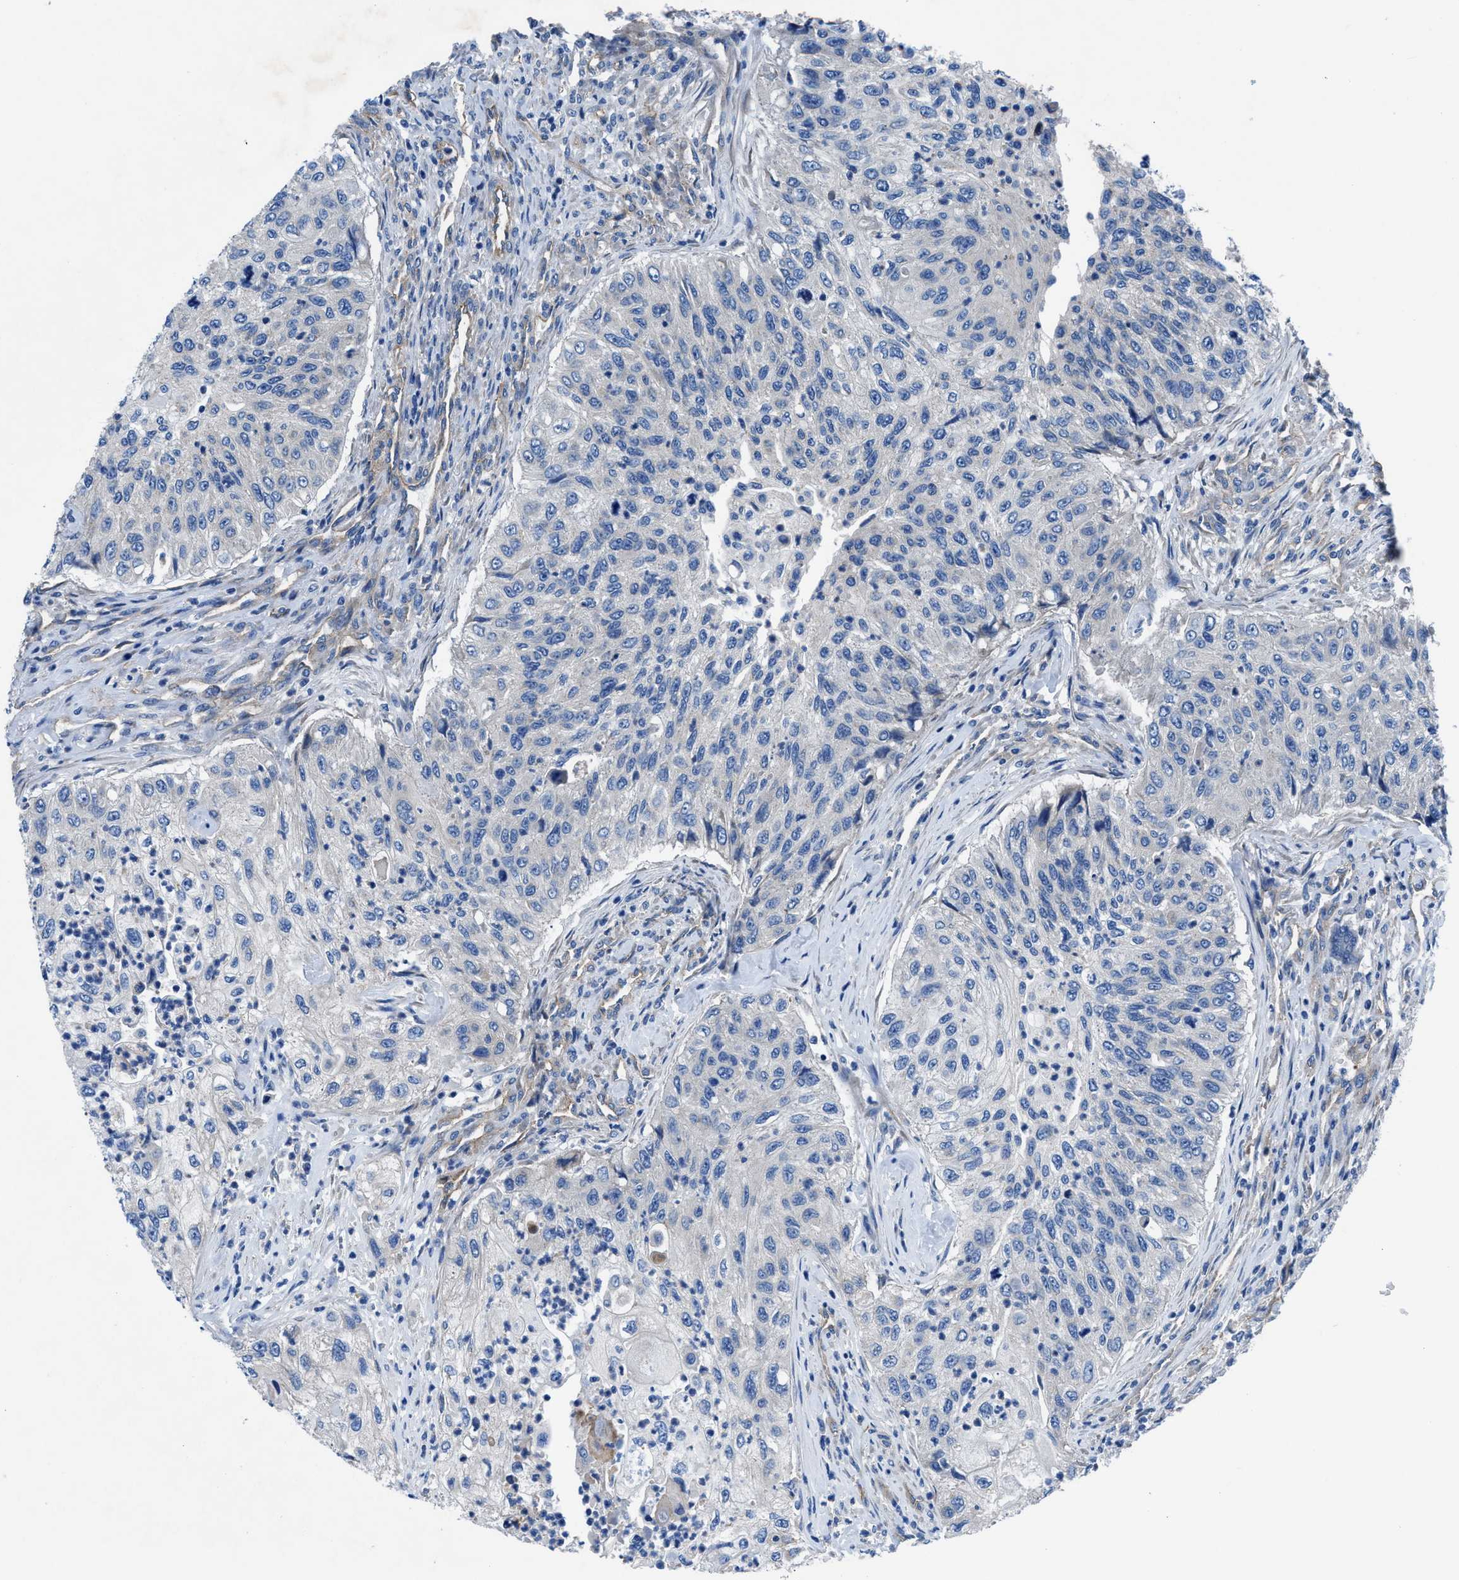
{"staining": {"intensity": "negative", "quantity": "none", "location": "none"}, "tissue": "urothelial cancer", "cell_type": "Tumor cells", "image_type": "cancer", "snomed": [{"axis": "morphology", "description": "Urothelial carcinoma, High grade"}, {"axis": "topography", "description": "Urinary bladder"}], "caption": "Immunohistochemistry (IHC) micrograph of human urothelial cancer stained for a protein (brown), which displays no positivity in tumor cells.", "gene": "TRIP4", "patient": {"sex": "female", "age": 60}}